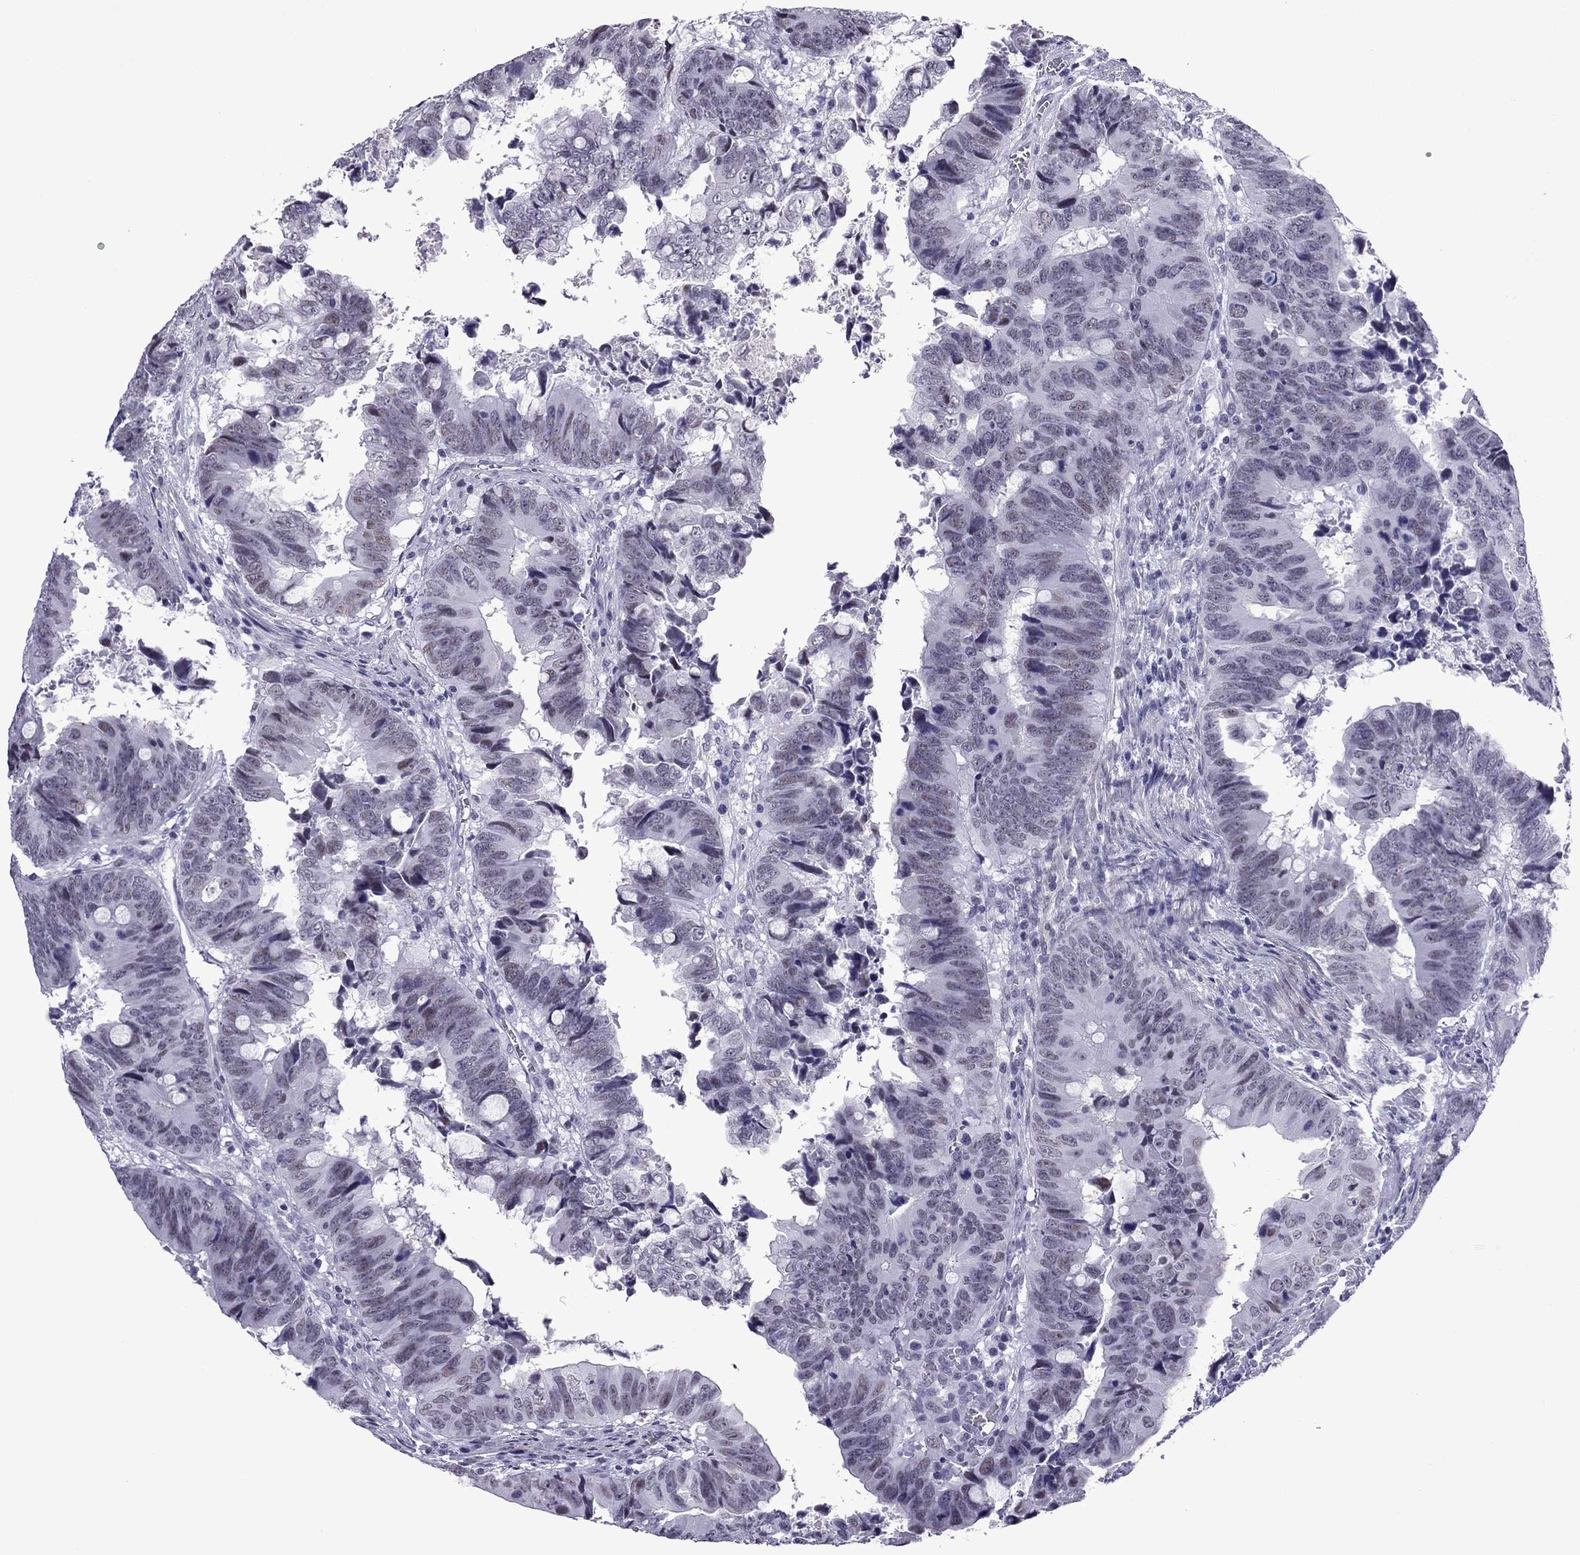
{"staining": {"intensity": "weak", "quantity": "<25%", "location": "cytoplasmic/membranous"}, "tissue": "colorectal cancer", "cell_type": "Tumor cells", "image_type": "cancer", "snomed": [{"axis": "morphology", "description": "Adenocarcinoma, NOS"}, {"axis": "topography", "description": "Colon"}], "caption": "Protein analysis of colorectal cancer (adenocarcinoma) reveals no significant staining in tumor cells. (DAB immunohistochemistry, high magnification).", "gene": "ZNF646", "patient": {"sex": "female", "age": 82}}